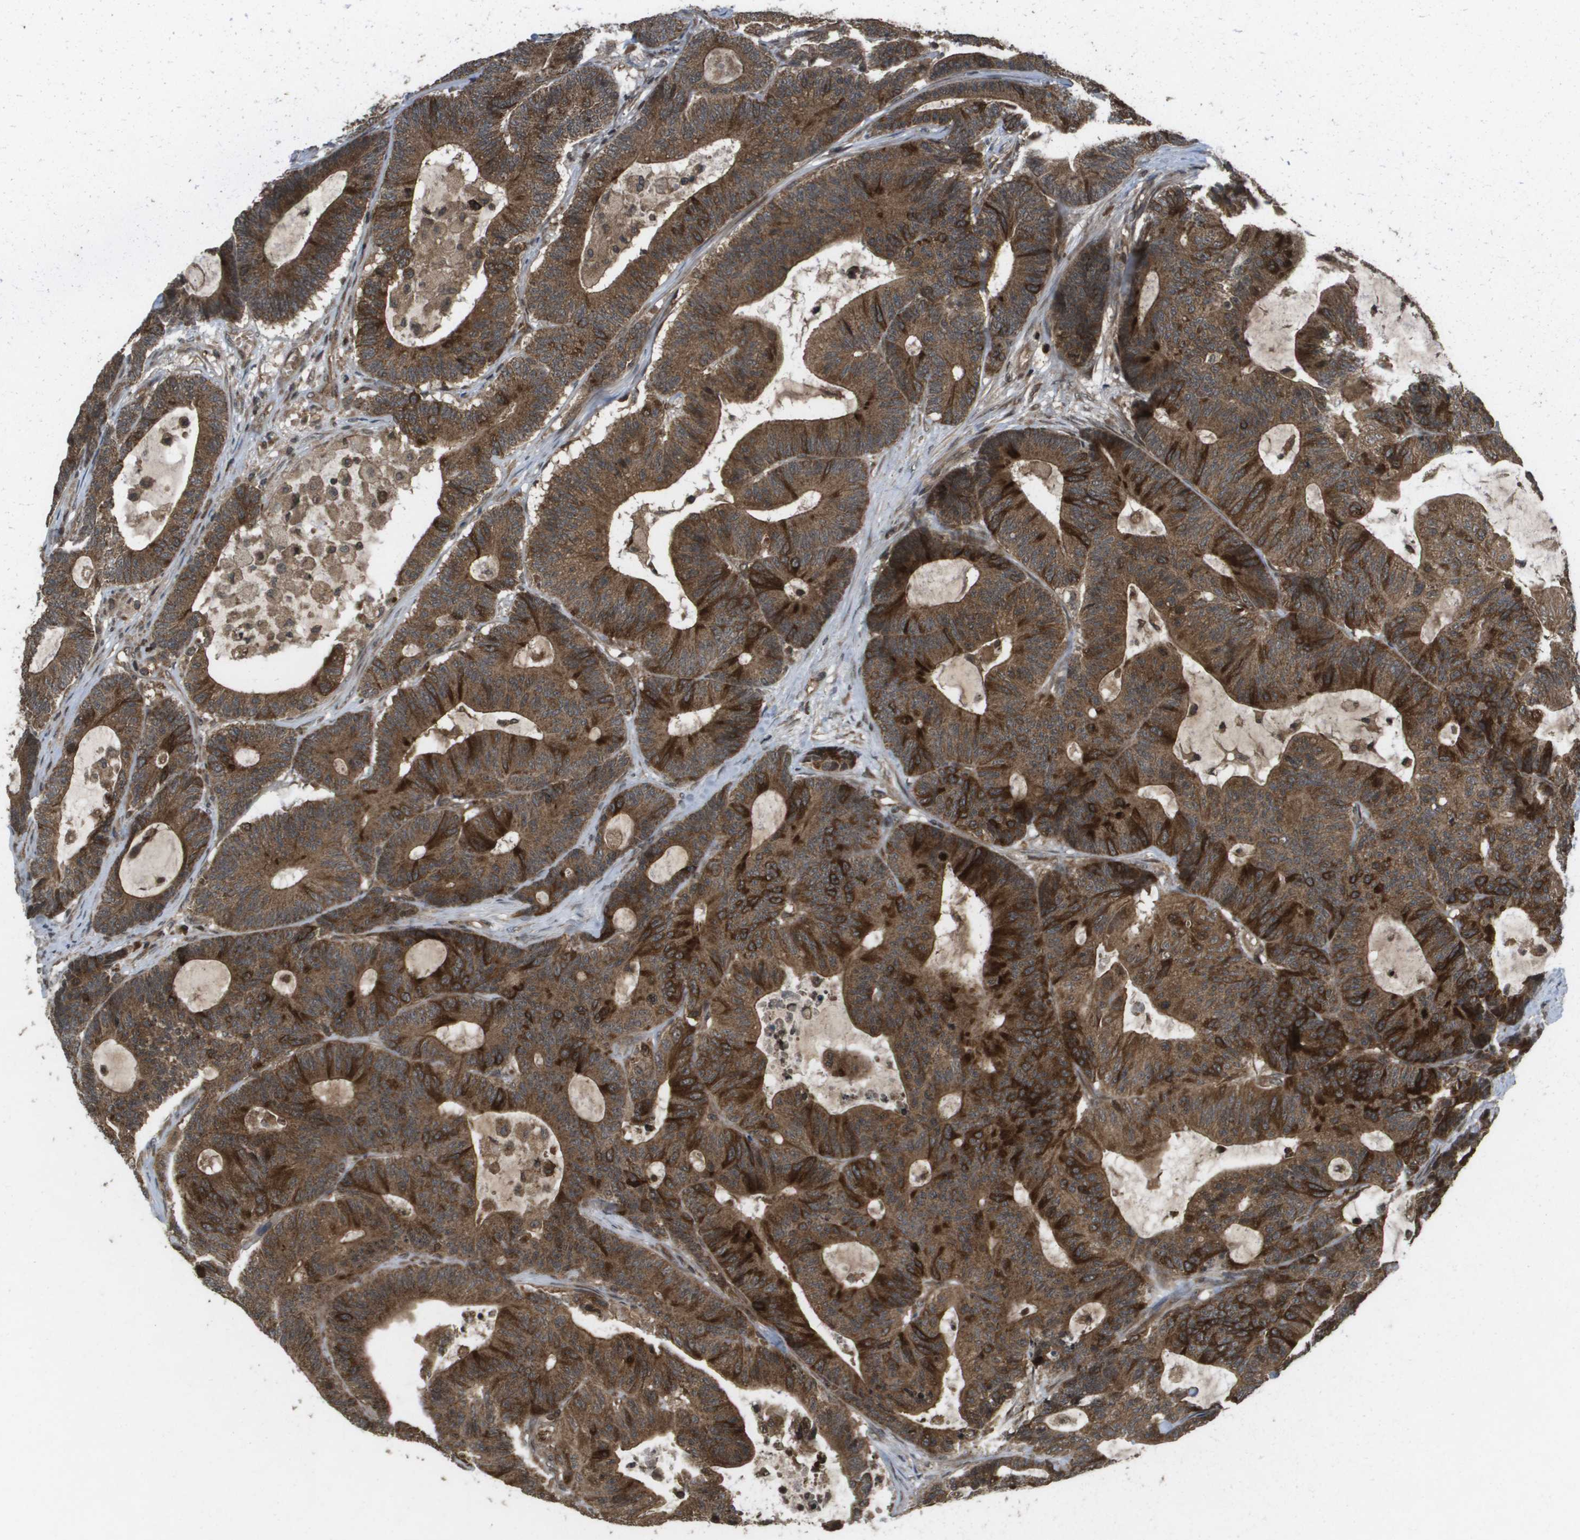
{"staining": {"intensity": "strong", "quantity": ">75%", "location": "cytoplasmic/membranous"}, "tissue": "colorectal cancer", "cell_type": "Tumor cells", "image_type": "cancer", "snomed": [{"axis": "morphology", "description": "Adenocarcinoma, NOS"}, {"axis": "topography", "description": "Colon"}], "caption": "High-magnification brightfield microscopy of colorectal cancer stained with DAB (3,3'-diaminobenzidine) (brown) and counterstained with hematoxylin (blue). tumor cells exhibit strong cytoplasmic/membranous positivity is present in about>75% of cells.", "gene": "KIF11", "patient": {"sex": "female", "age": 84}}